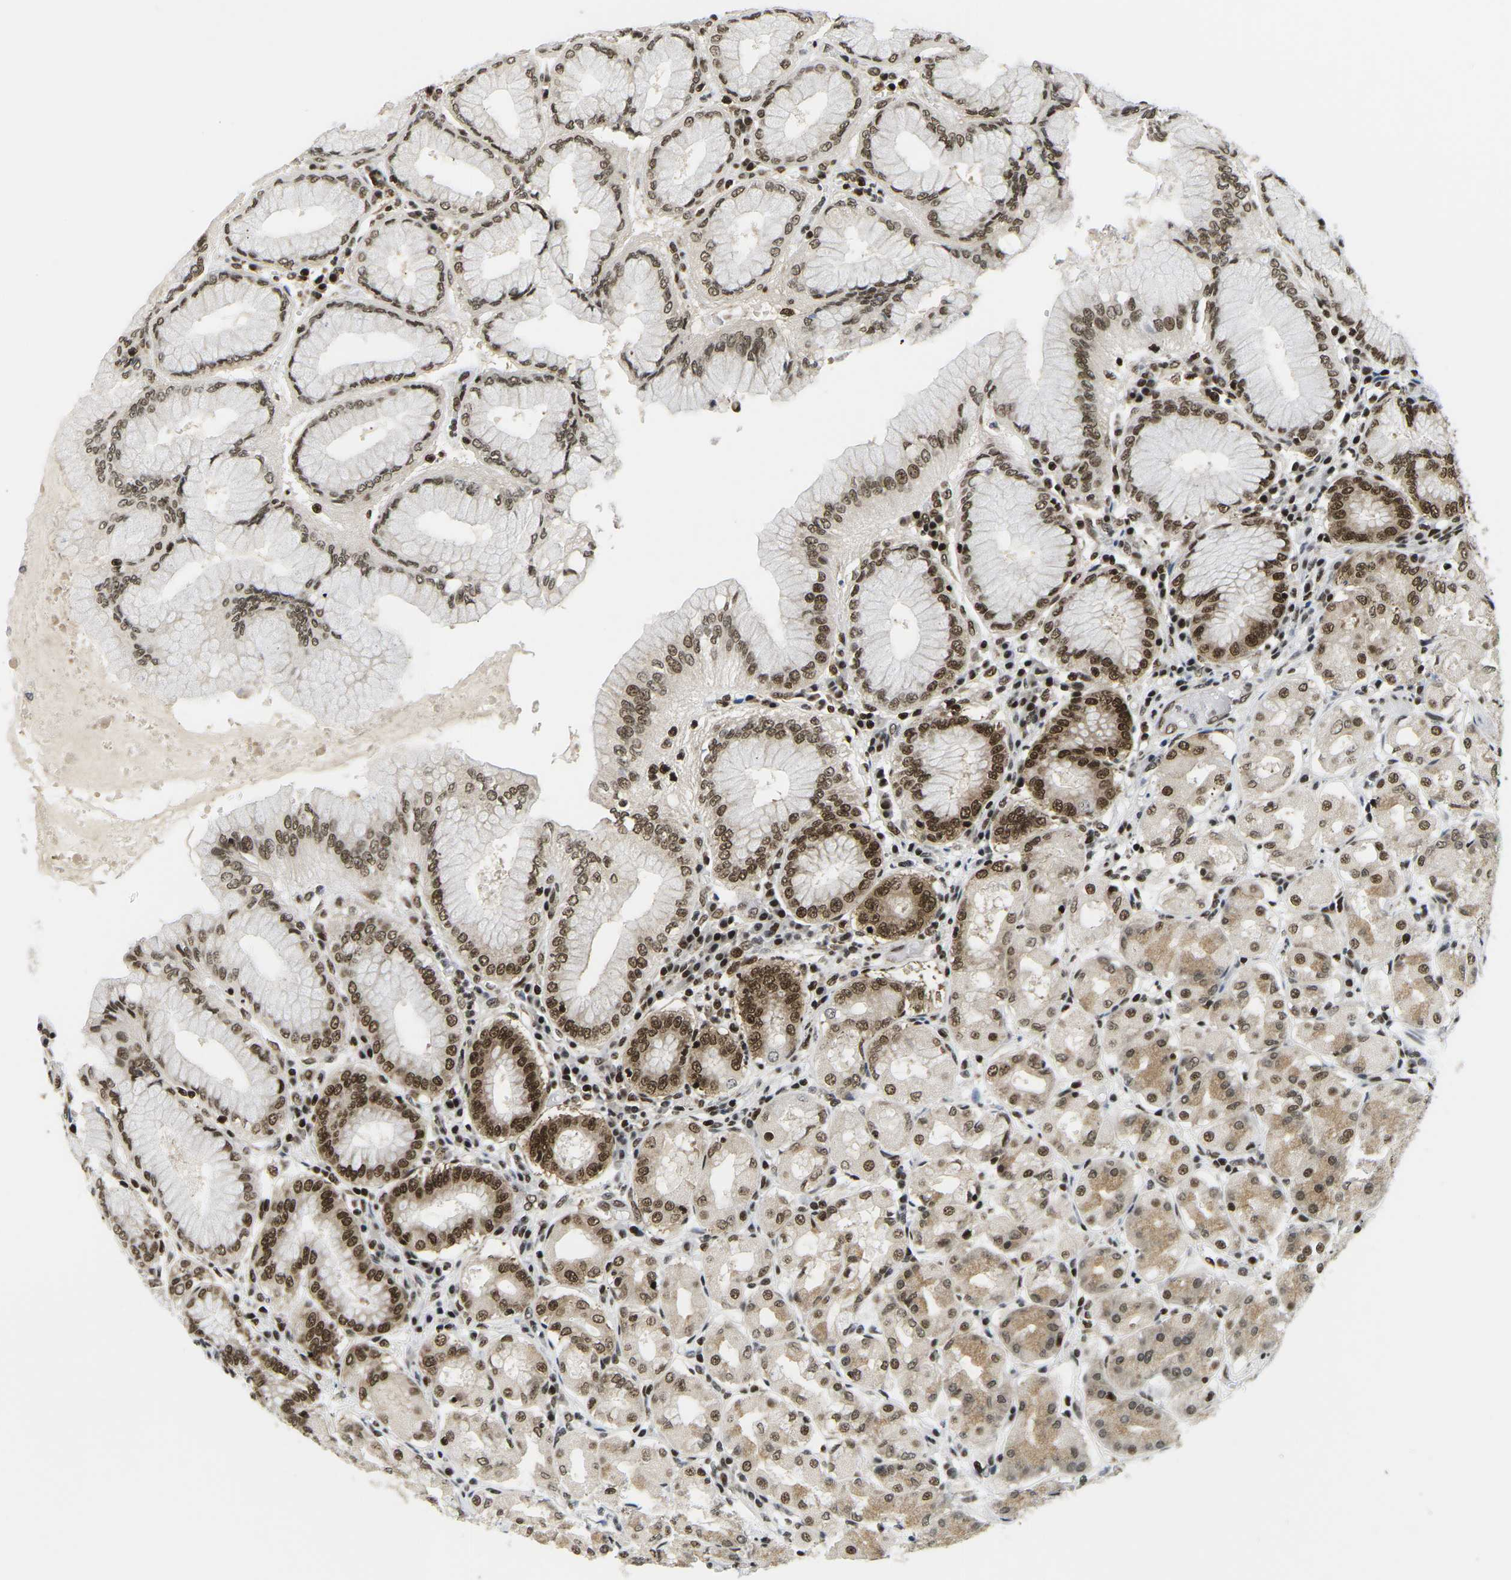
{"staining": {"intensity": "strong", "quantity": ">75%", "location": "cytoplasmic/membranous,nuclear"}, "tissue": "stomach", "cell_type": "Glandular cells", "image_type": "normal", "snomed": [{"axis": "morphology", "description": "Normal tissue, NOS"}, {"axis": "topography", "description": "Stomach"}, {"axis": "topography", "description": "Stomach, lower"}], "caption": "A brown stain labels strong cytoplasmic/membranous,nuclear expression of a protein in glandular cells of unremarkable stomach. Nuclei are stained in blue.", "gene": "CELF1", "patient": {"sex": "female", "age": 56}}